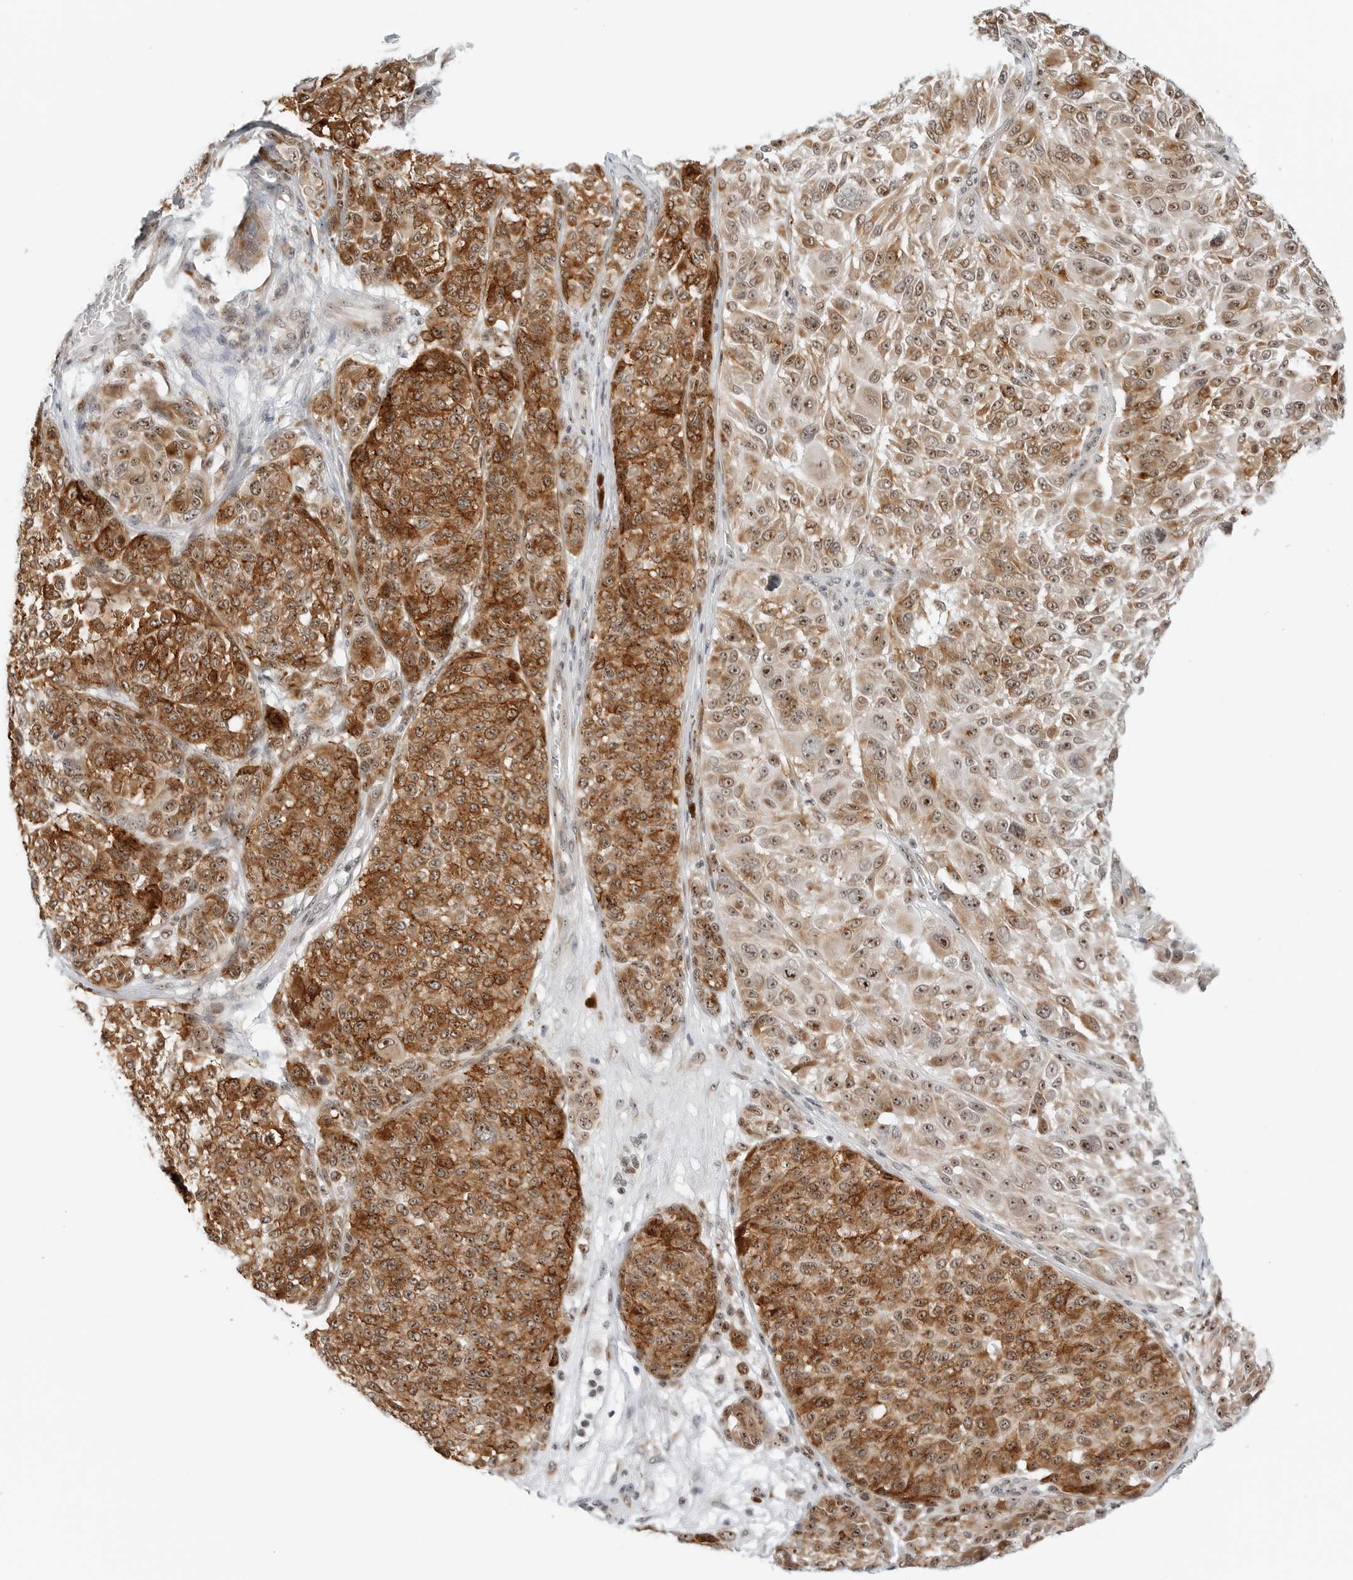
{"staining": {"intensity": "strong", "quantity": "25%-75%", "location": "cytoplasmic/membranous,nuclear"}, "tissue": "melanoma", "cell_type": "Tumor cells", "image_type": "cancer", "snomed": [{"axis": "morphology", "description": "Malignant melanoma, NOS"}, {"axis": "topography", "description": "Skin"}], "caption": "Immunohistochemistry (IHC) of melanoma shows high levels of strong cytoplasmic/membranous and nuclear expression in about 25%-75% of tumor cells.", "gene": "RIMKLA", "patient": {"sex": "male", "age": 83}}